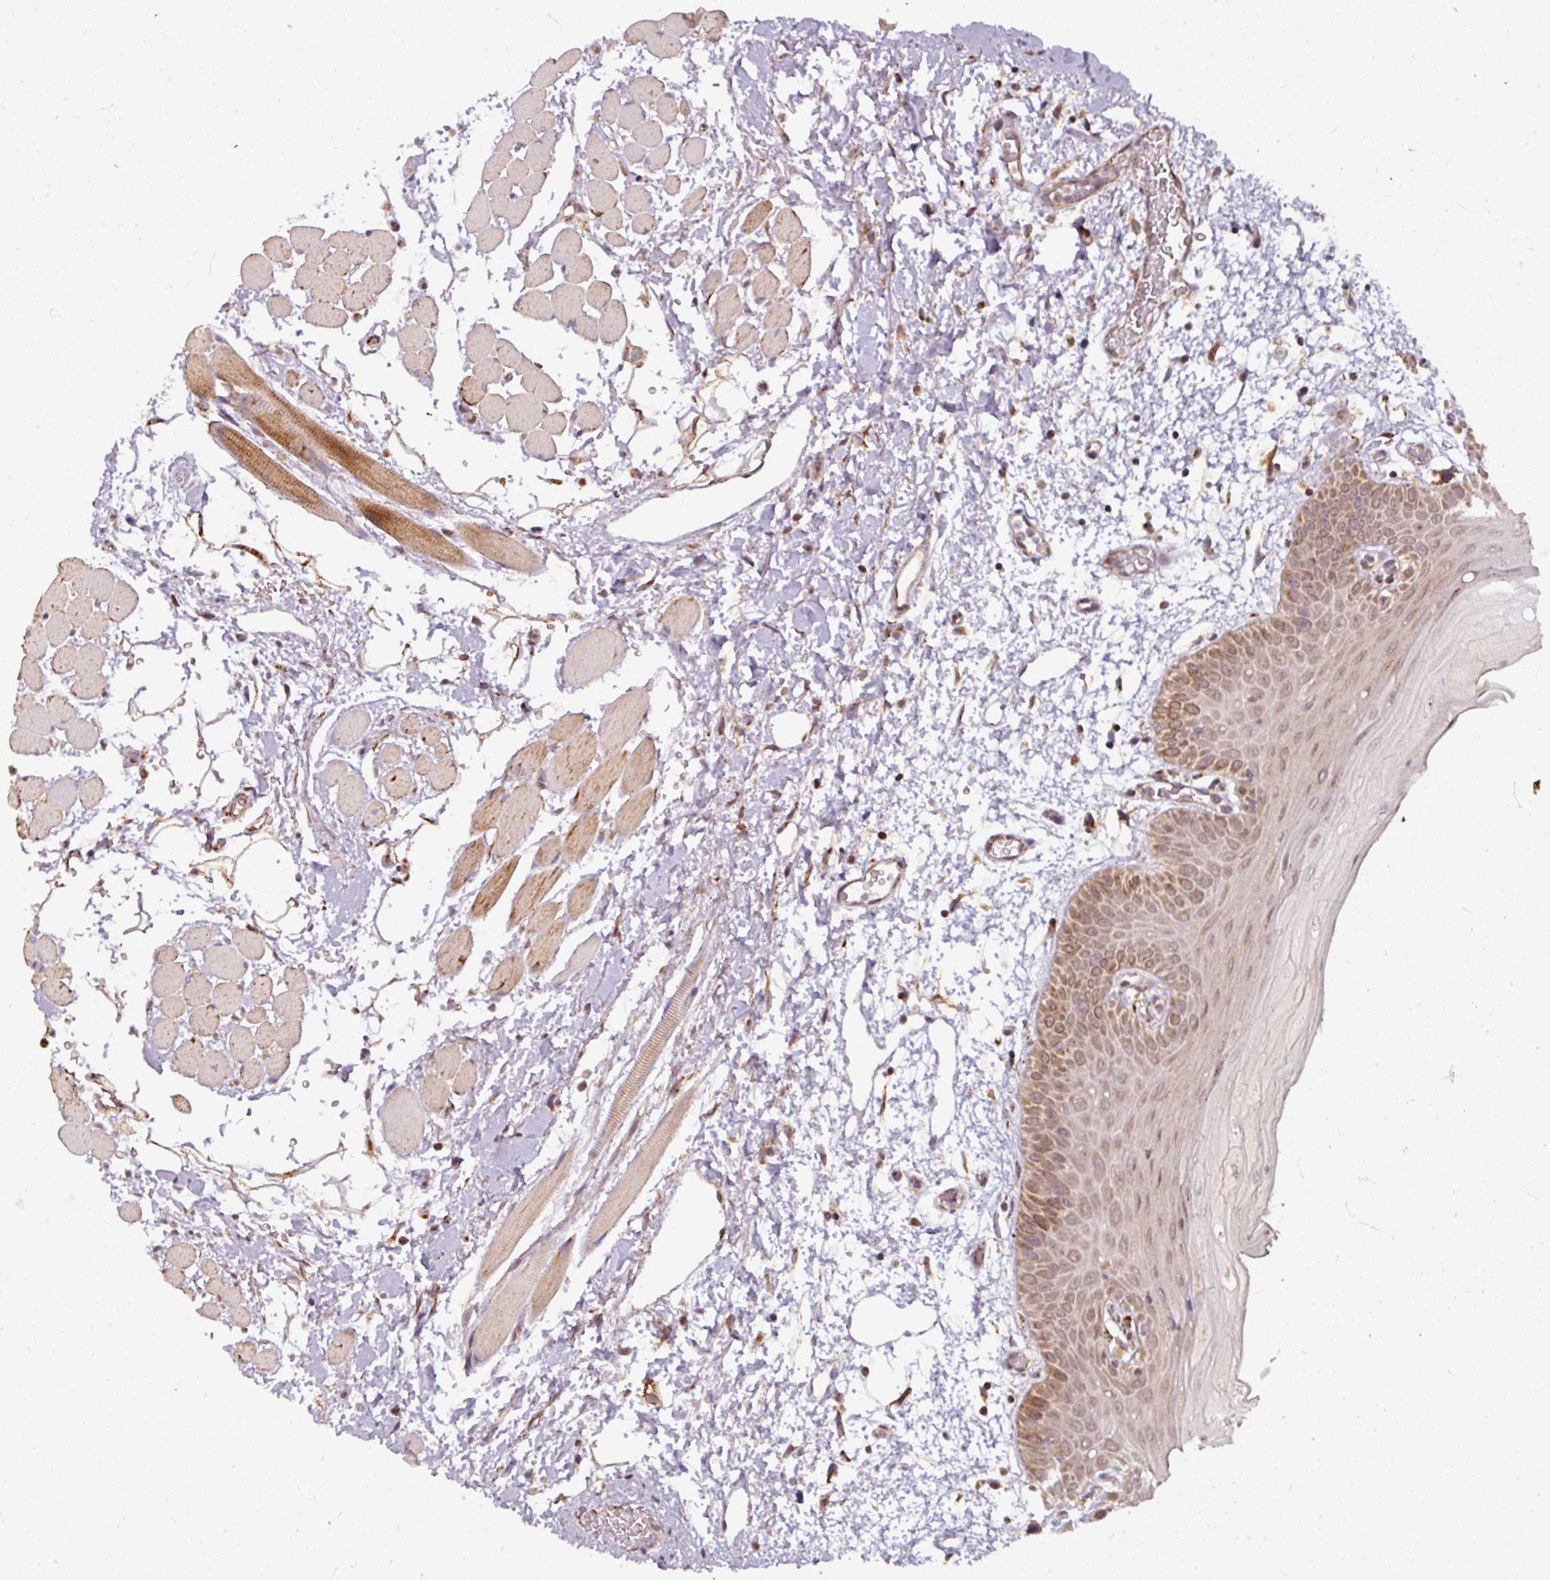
{"staining": {"intensity": "moderate", "quantity": "25%-75%", "location": "cytoplasmic/membranous"}, "tissue": "oral mucosa", "cell_type": "Squamous epithelial cells", "image_type": "normal", "snomed": [{"axis": "morphology", "description": "Normal tissue, NOS"}, {"axis": "topography", "description": "Oral tissue"}, {"axis": "topography", "description": "Tounge, NOS"}], "caption": "Immunohistochemistry image of benign oral mucosa: oral mucosa stained using IHC demonstrates medium levels of moderate protein expression localized specifically in the cytoplasmic/membranous of squamous epithelial cells, appearing as a cytoplasmic/membranous brown color.", "gene": "MAGT1", "patient": {"sex": "female", "age": 59}}